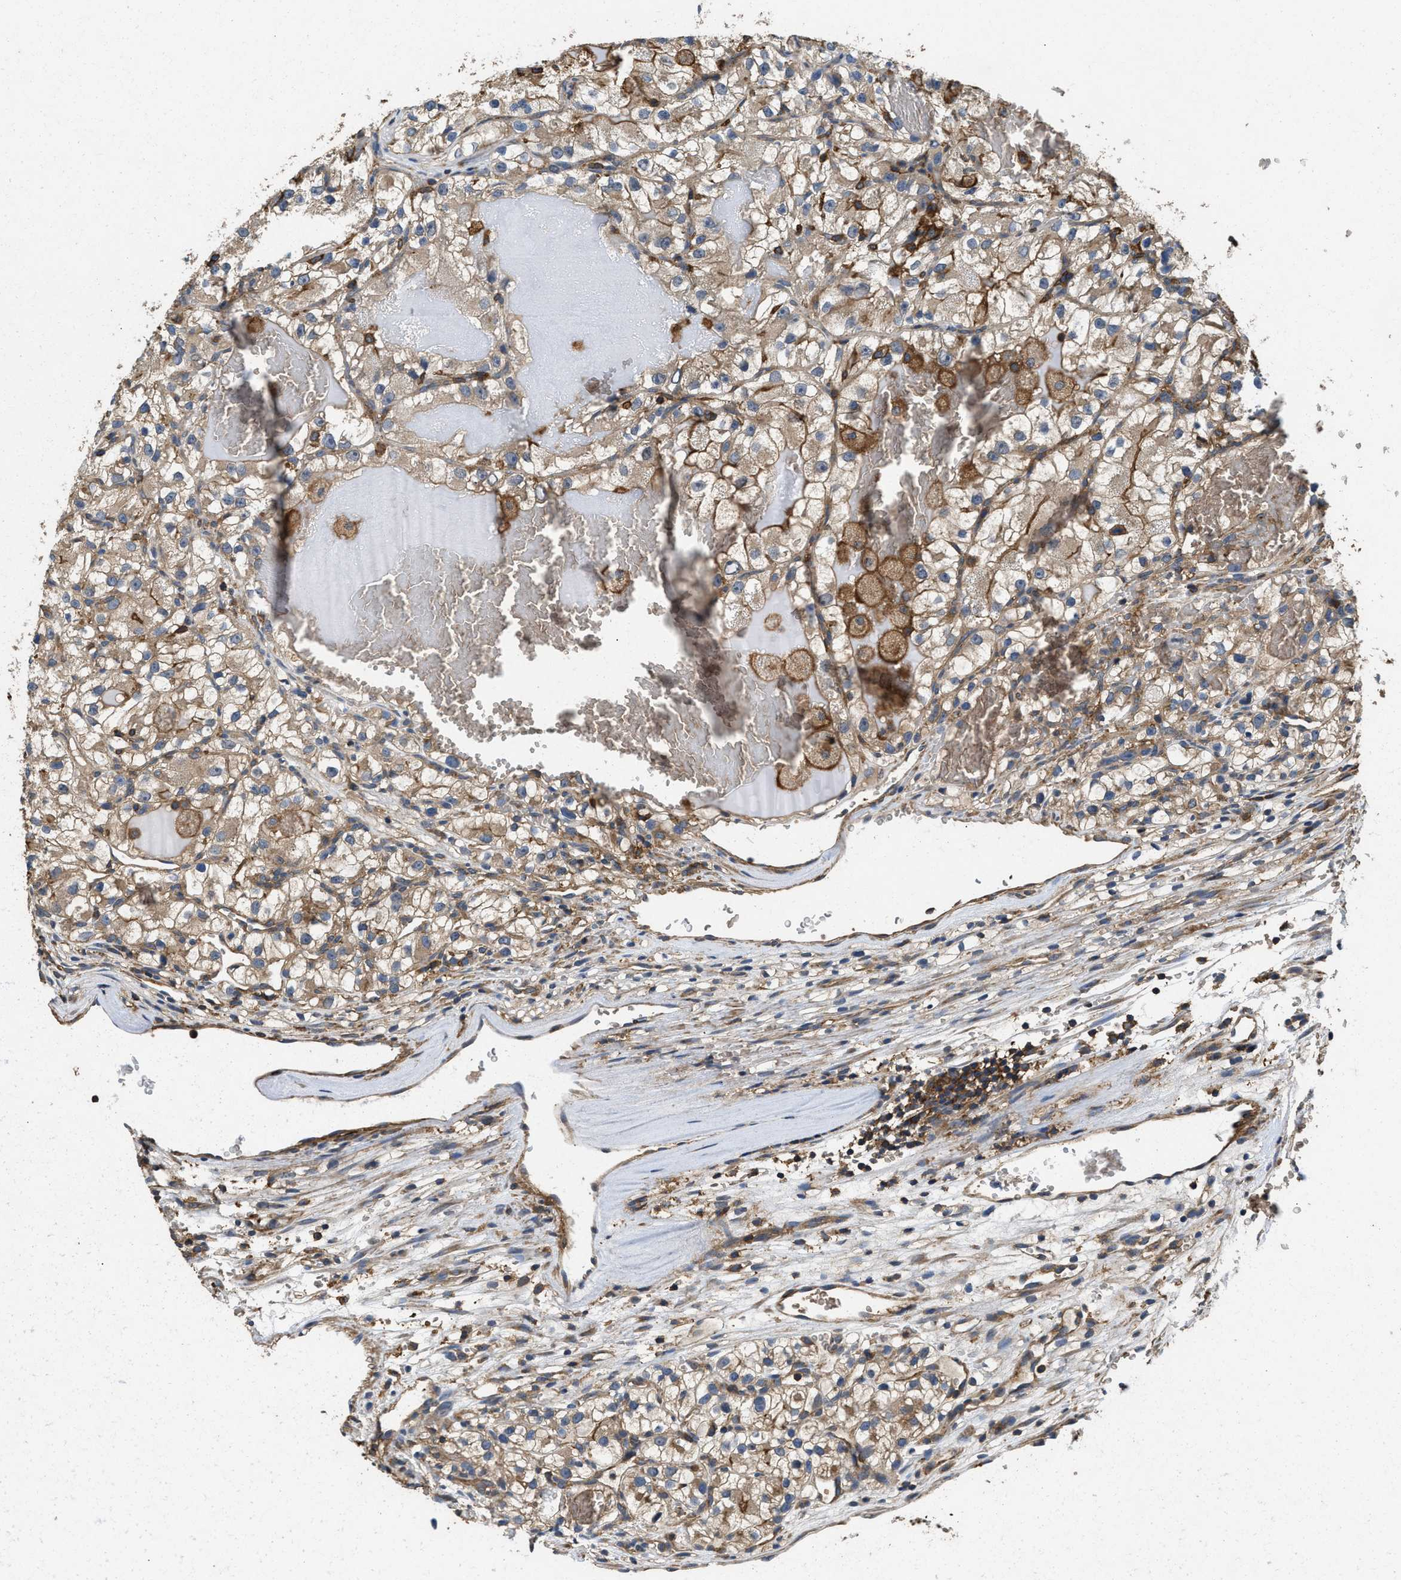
{"staining": {"intensity": "moderate", "quantity": ">75%", "location": "cytoplasmic/membranous"}, "tissue": "renal cancer", "cell_type": "Tumor cells", "image_type": "cancer", "snomed": [{"axis": "morphology", "description": "Adenocarcinoma, NOS"}, {"axis": "topography", "description": "Kidney"}], "caption": "A brown stain shows moderate cytoplasmic/membranous staining of a protein in human renal adenocarcinoma tumor cells.", "gene": "LINGO2", "patient": {"sex": "female", "age": 57}}